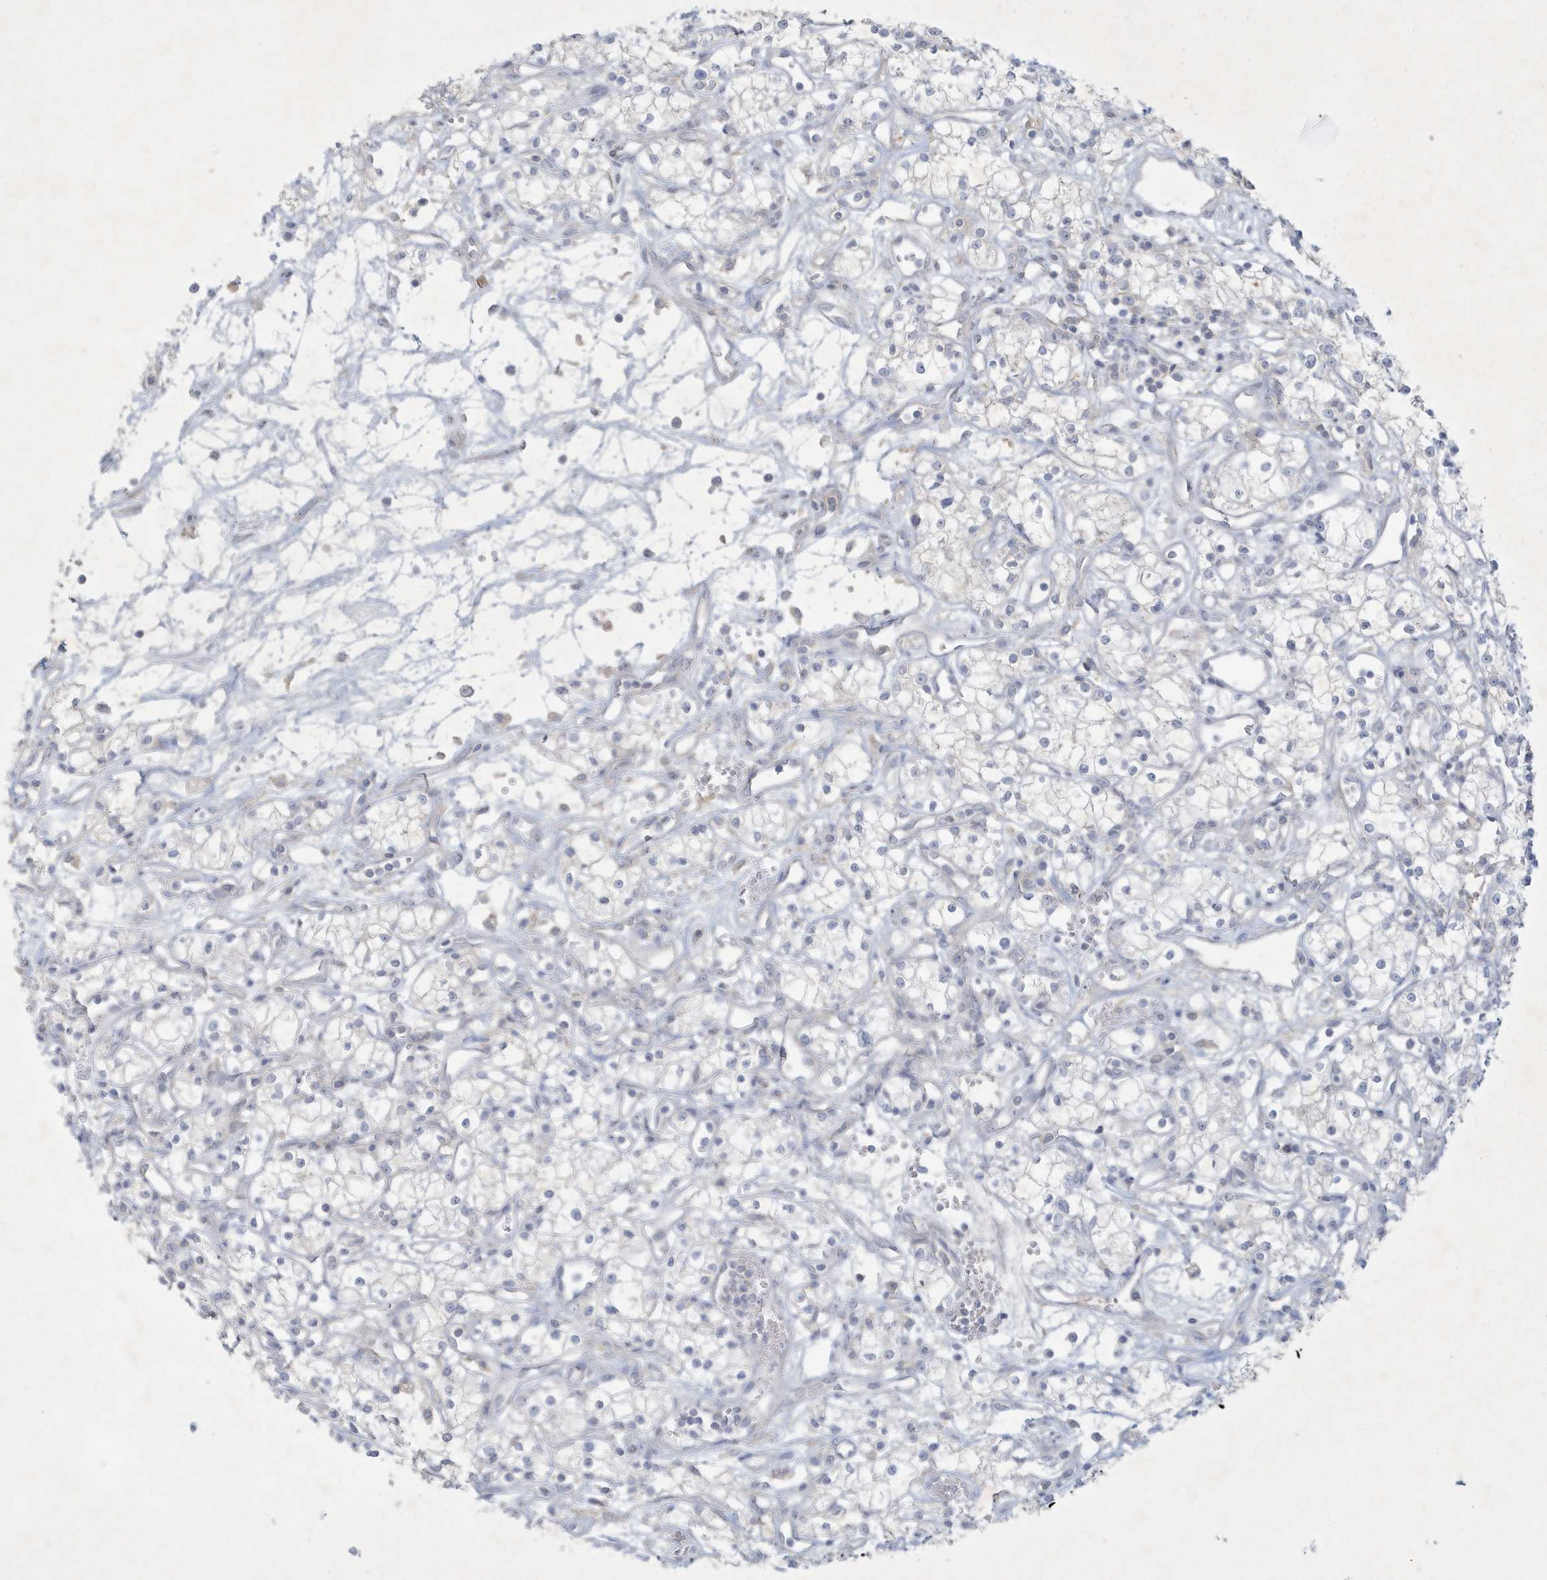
{"staining": {"intensity": "negative", "quantity": "none", "location": "none"}, "tissue": "renal cancer", "cell_type": "Tumor cells", "image_type": "cancer", "snomed": [{"axis": "morphology", "description": "Adenocarcinoma, NOS"}, {"axis": "topography", "description": "Kidney"}], "caption": "The photomicrograph demonstrates no staining of tumor cells in renal adenocarcinoma.", "gene": "CCDC24", "patient": {"sex": "male", "age": 59}}